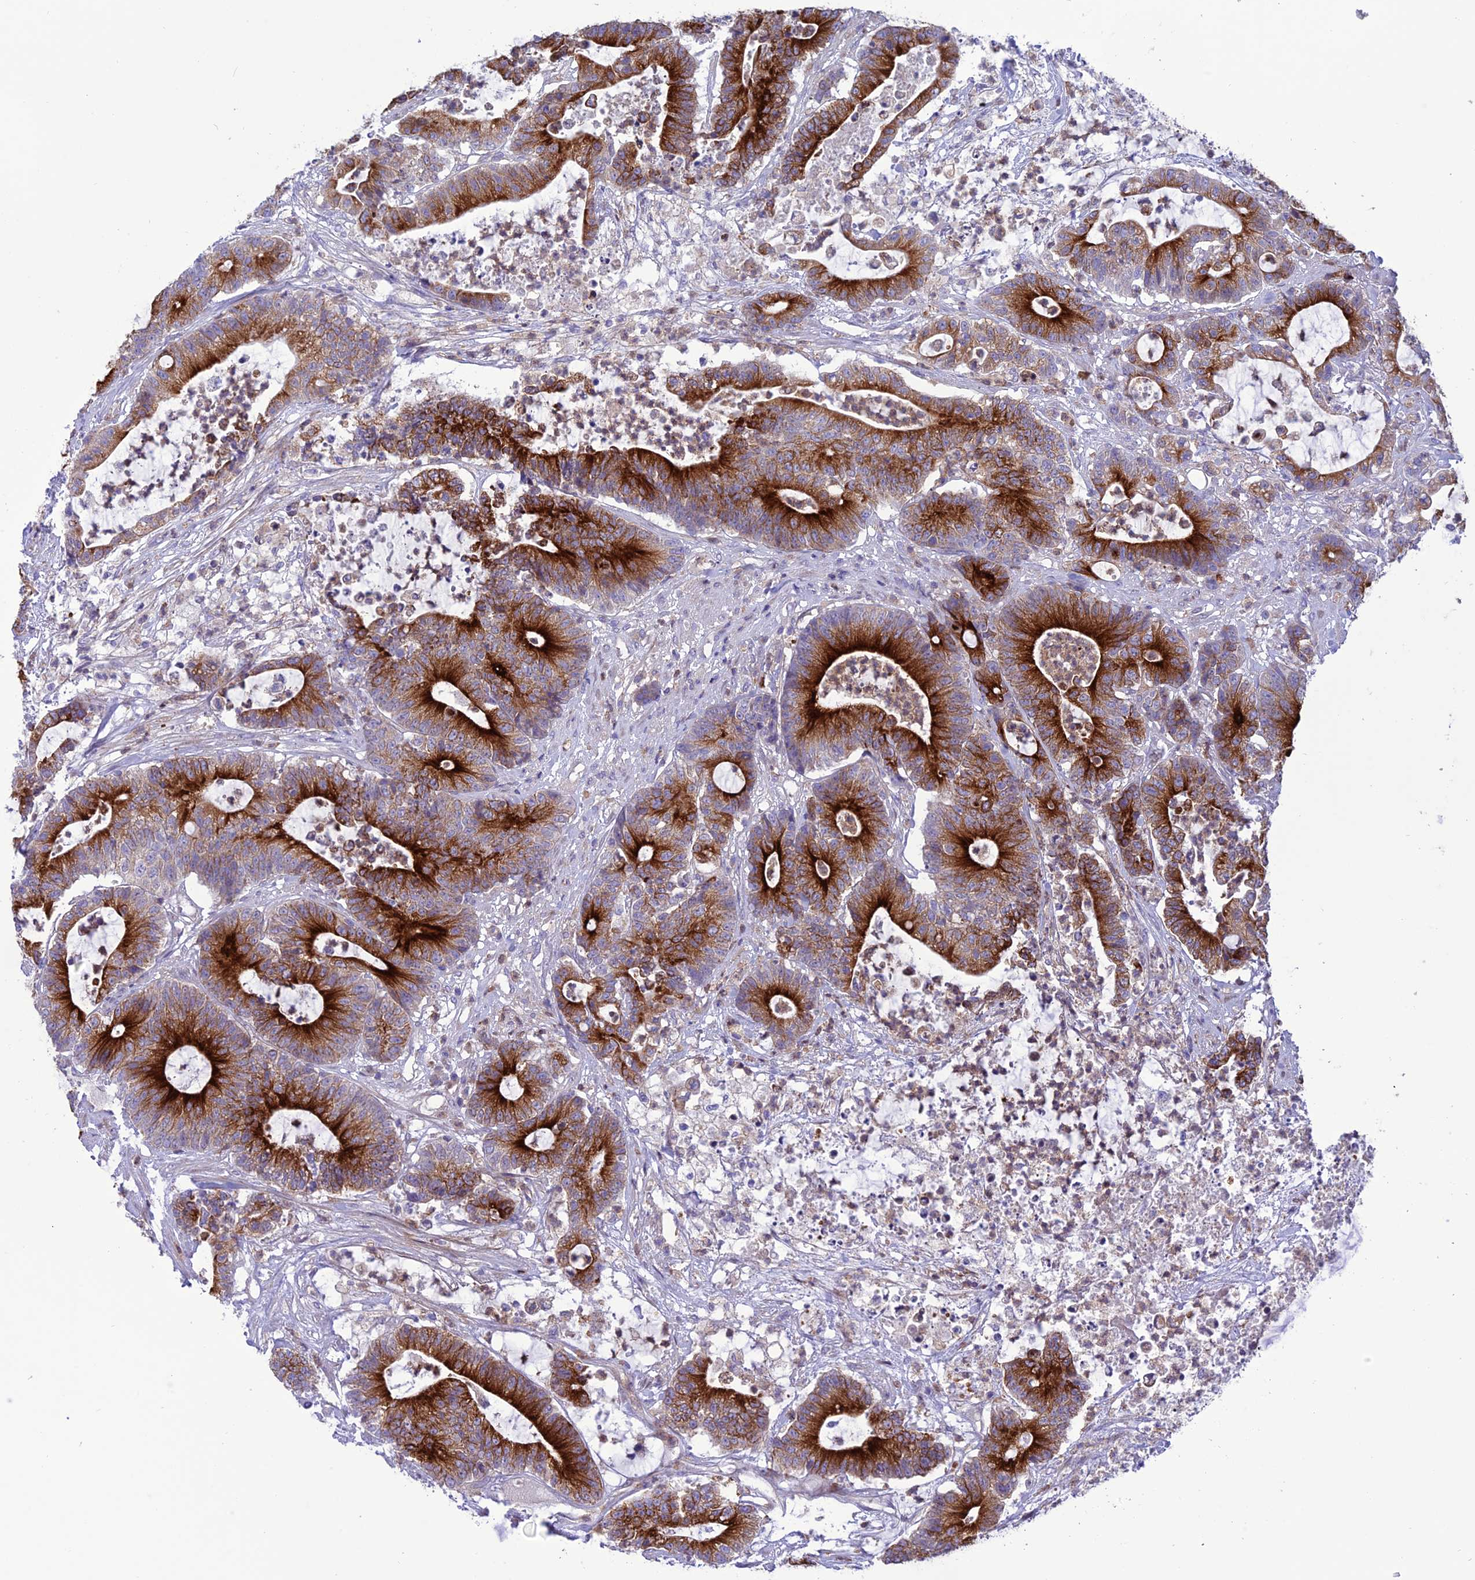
{"staining": {"intensity": "strong", "quantity": ">75%", "location": "cytoplasmic/membranous"}, "tissue": "colorectal cancer", "cell_type": "Tumor cells", "image_type": "cancer", "snomed": [{"axis": "morphology", "description": "Adenocarcinoma, NOS"}, {"axis": "topography", "description": "Colon"}], "caption": "Tumor cells display high levels of strong cytoplasmic/membranous positivity in approximately >75% of cells in adenocarcinoma (colorectal).", "gene": "JMY", "patient": {"sex": "female", "age": 84}}